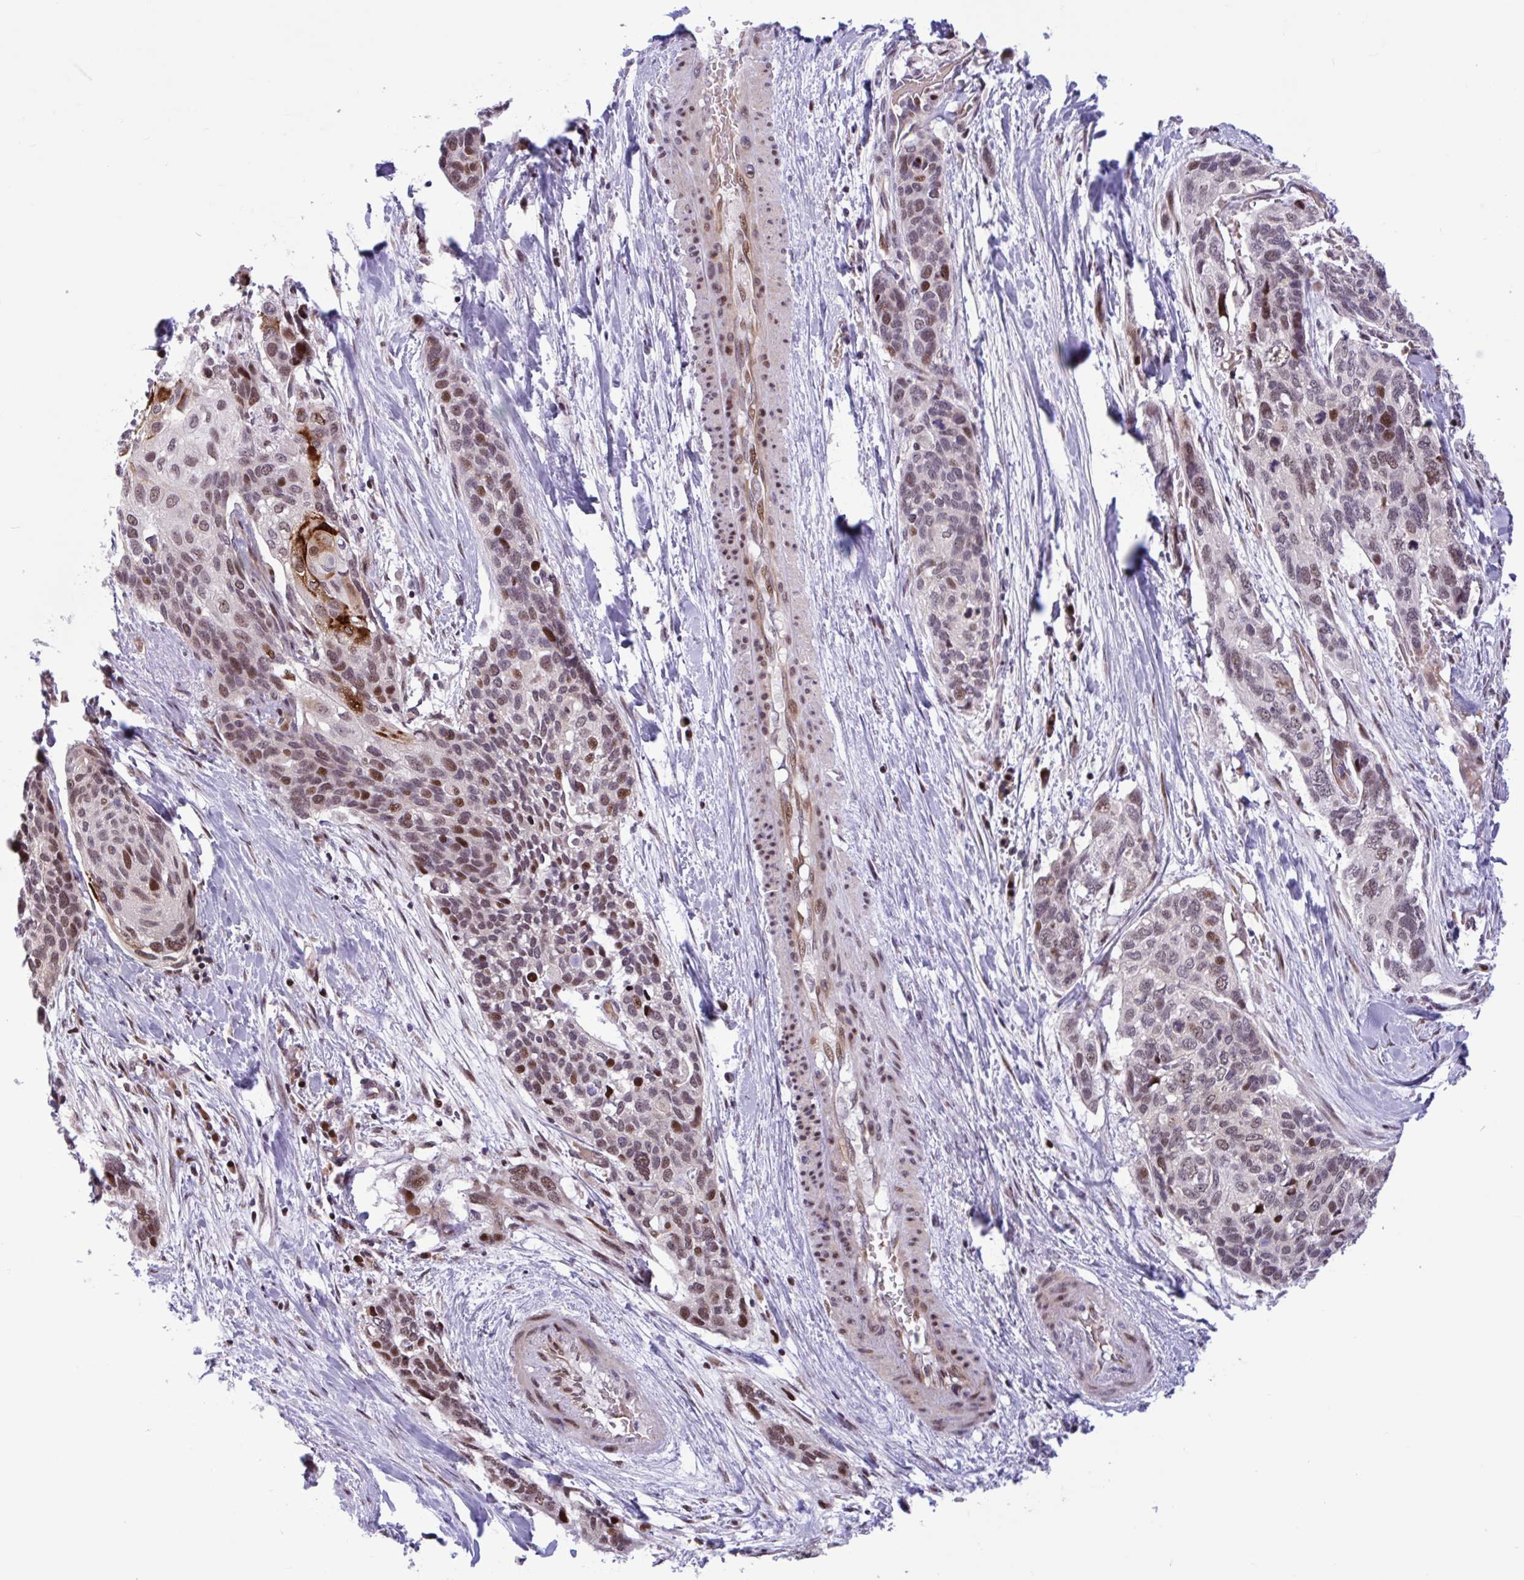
{"staining": {"intensity": "moderate", "quantity": ">75%", "location": "cytoplasmic/membranous,nuclear"}, "tissue": "lung cancer", "cell_type": "Tumor cells", "image_type": "cancer", "snomed": [{"axis": "morphology", "description": "Squamous cell carcinoma, NOS"}, {"axis": "morphology", "description": "Squamous cell carcinoma, metastatic, NOS"}, {"axis": "topography", "description": "Lymph node"}, {"axis": "topography", "description": "Lung"}], "caption": "Protein positivity by immunohistochemistry shows moderate cytoplasmic/membranous and nuclear expression in approximately >75% of tumor cells in lung metastatic squamous cell carcinoma.", "gene": "RBL1", "patient": {"sex": "male", "age": 41}}